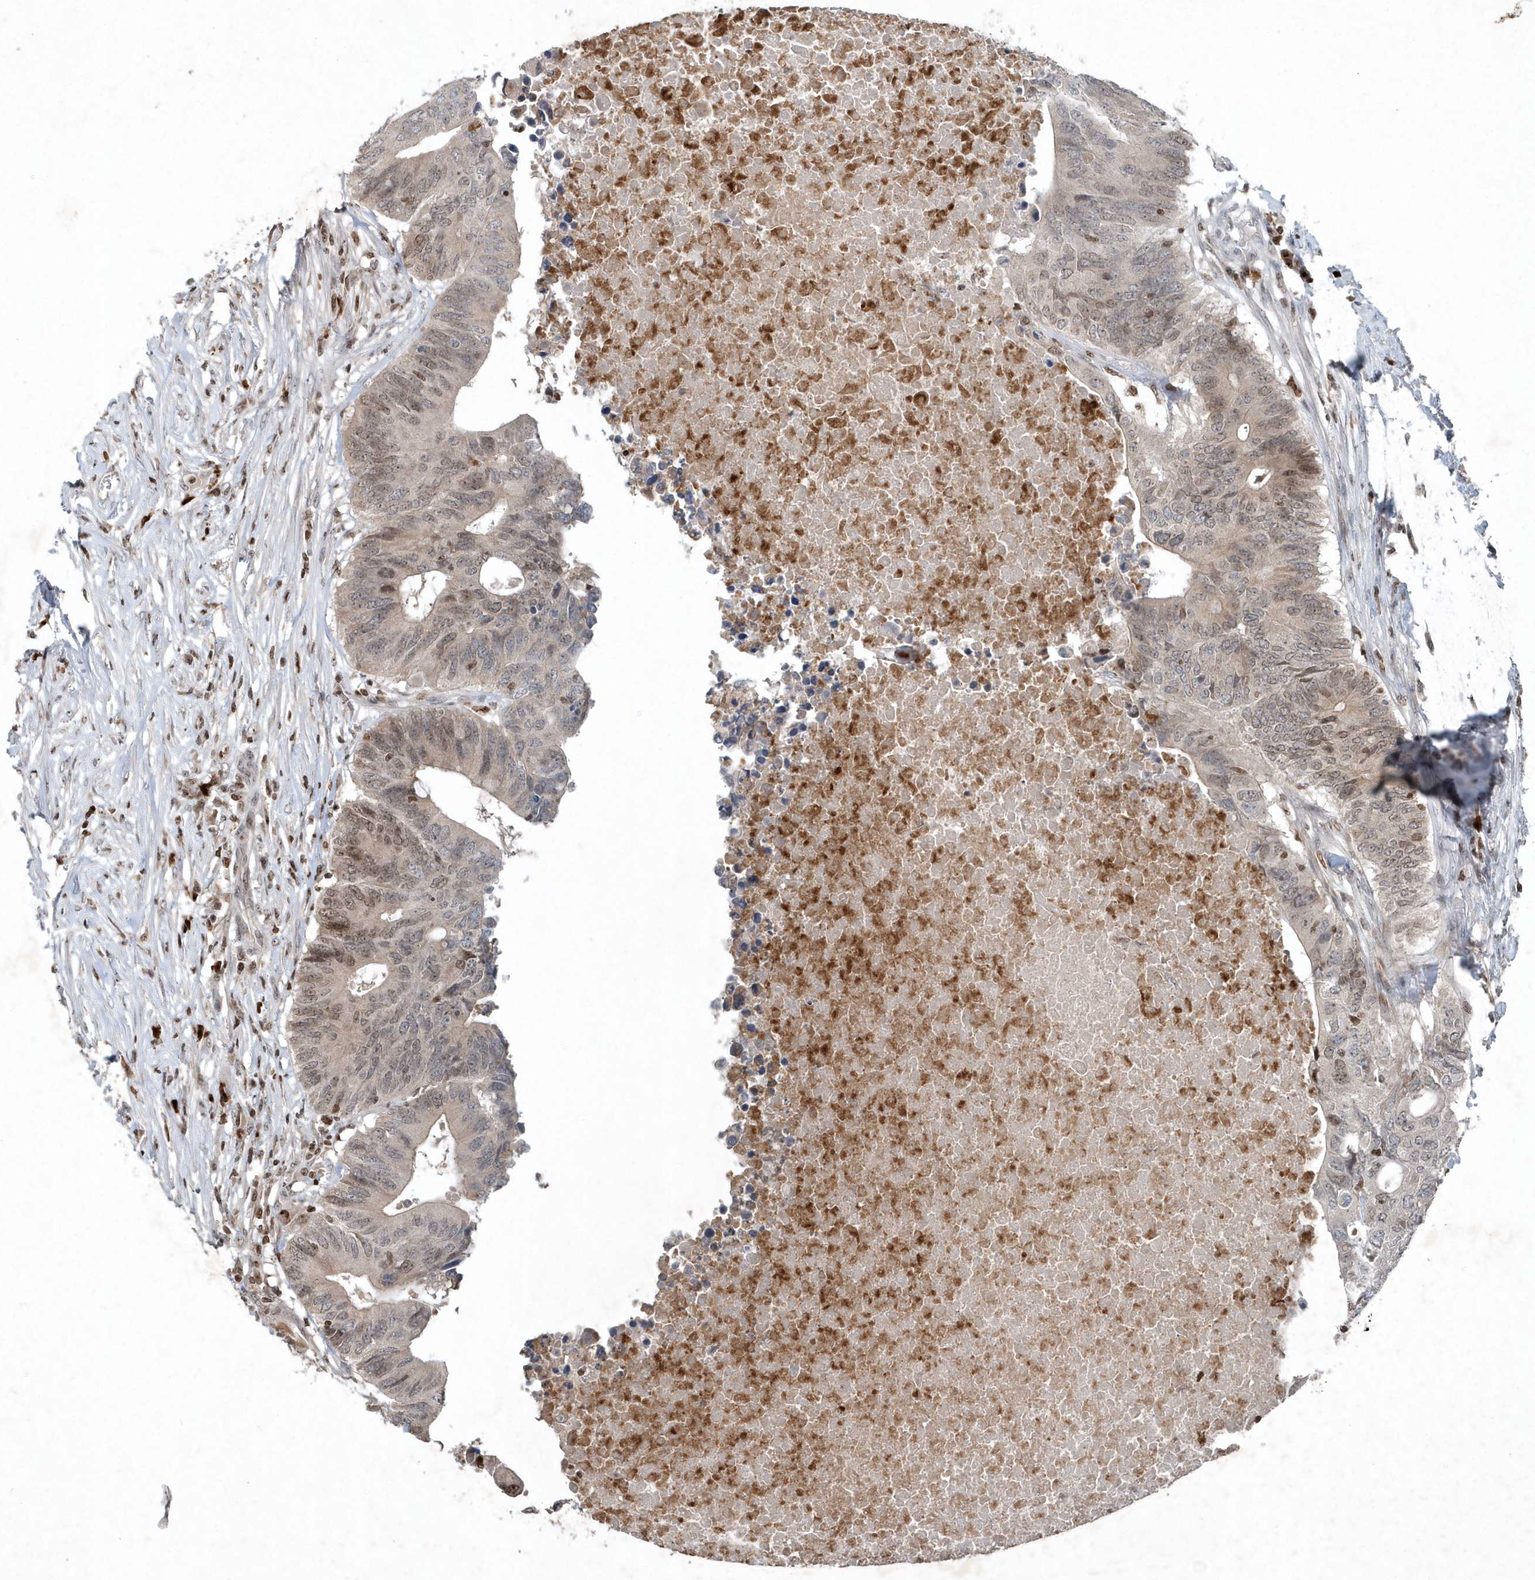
{"staining": {"intensity": "weak", "quantity": ">75%", "location": "nuclear"}, "tissue": "colorectal cancer", "cell_type": "Tumor cells", "image_type": "cancer", "snomed": [{"axis": "morphology", "description": "Adenocarcinoma, NOS"}, {"axis": "topography", "description": "Colon"}], "caption": "The photomicrograph reveals a brown stain indicating the presence of a protein in the nuclear of tumor cells in colorectal cancer.", "gene": "QTRT2", "patient": {"sex": "male", "age": 71}}